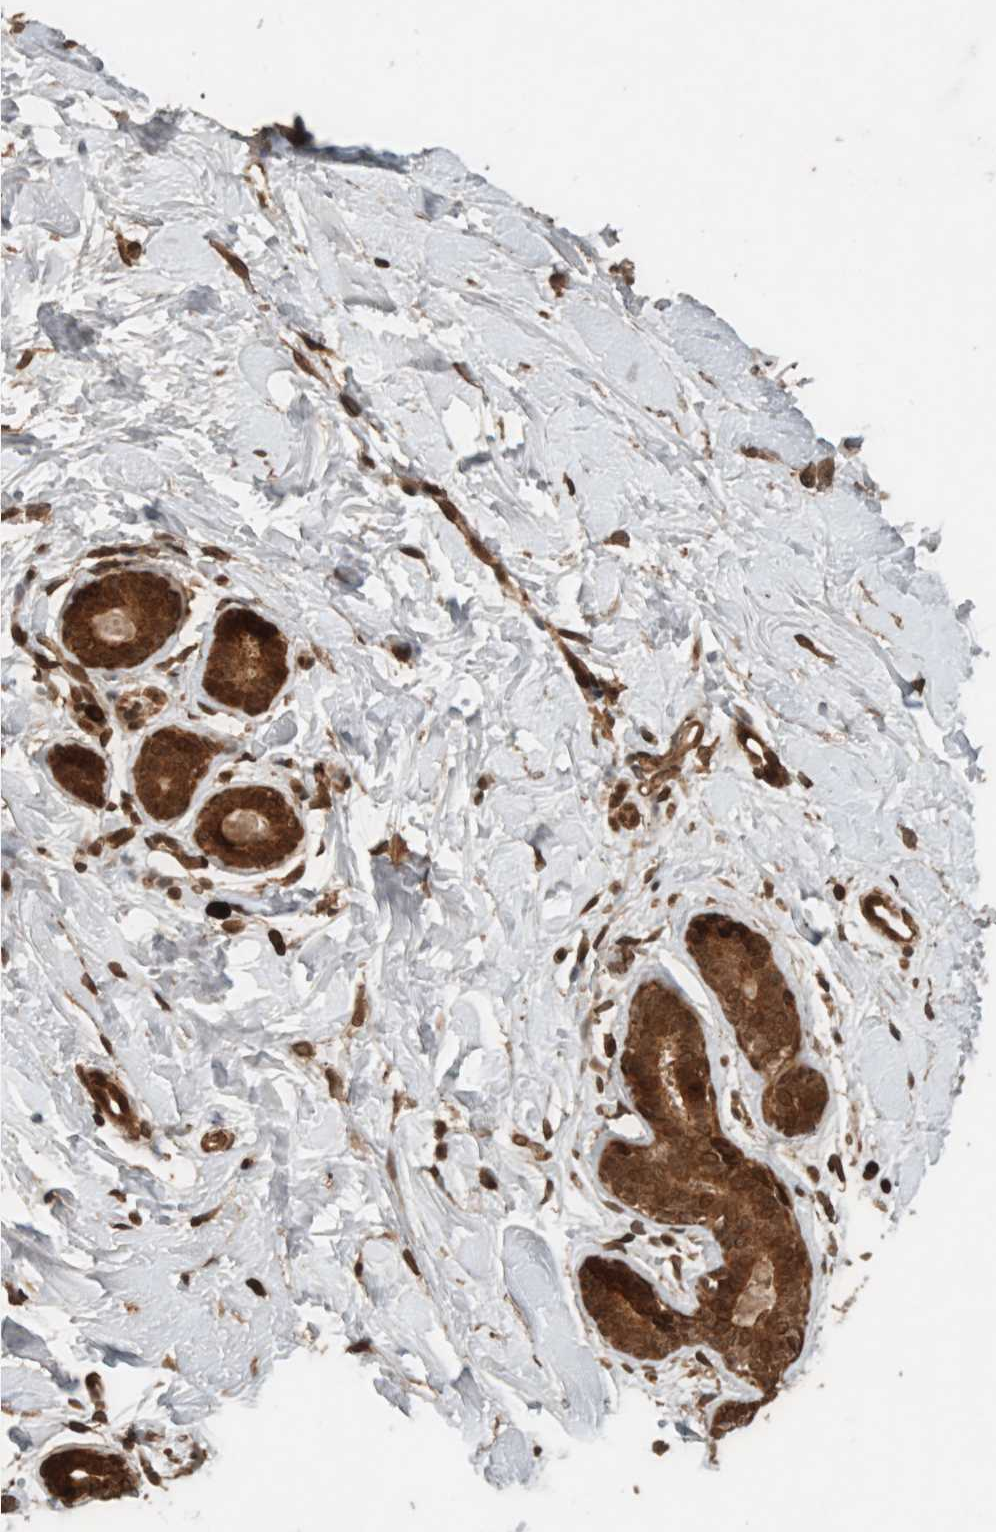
{"staining": {"intensity": "moderate", "quantity": ">75%", "location": "cytoplasmic/membranous,nuclear"}, "tissue": "breast", "cell_type": "Adipocytes", "image_type": "normal", "snomed": [{"axis": "morphology", "description": "Normal tissue, NOS"}, {"axis": "topography", "description": "Breast"}], "caption": "High-magnification brightfield microscopy of normal breast stained with DAB (brown) and counterstained with hematoxylin (blue). adipocytes exhibit moderate cytoplasmic/membranous,nuclear positivity is seen in approximately>75% of cells.", "gene": "CNTROB", "patient": {"sex": "female", "age": 23}}